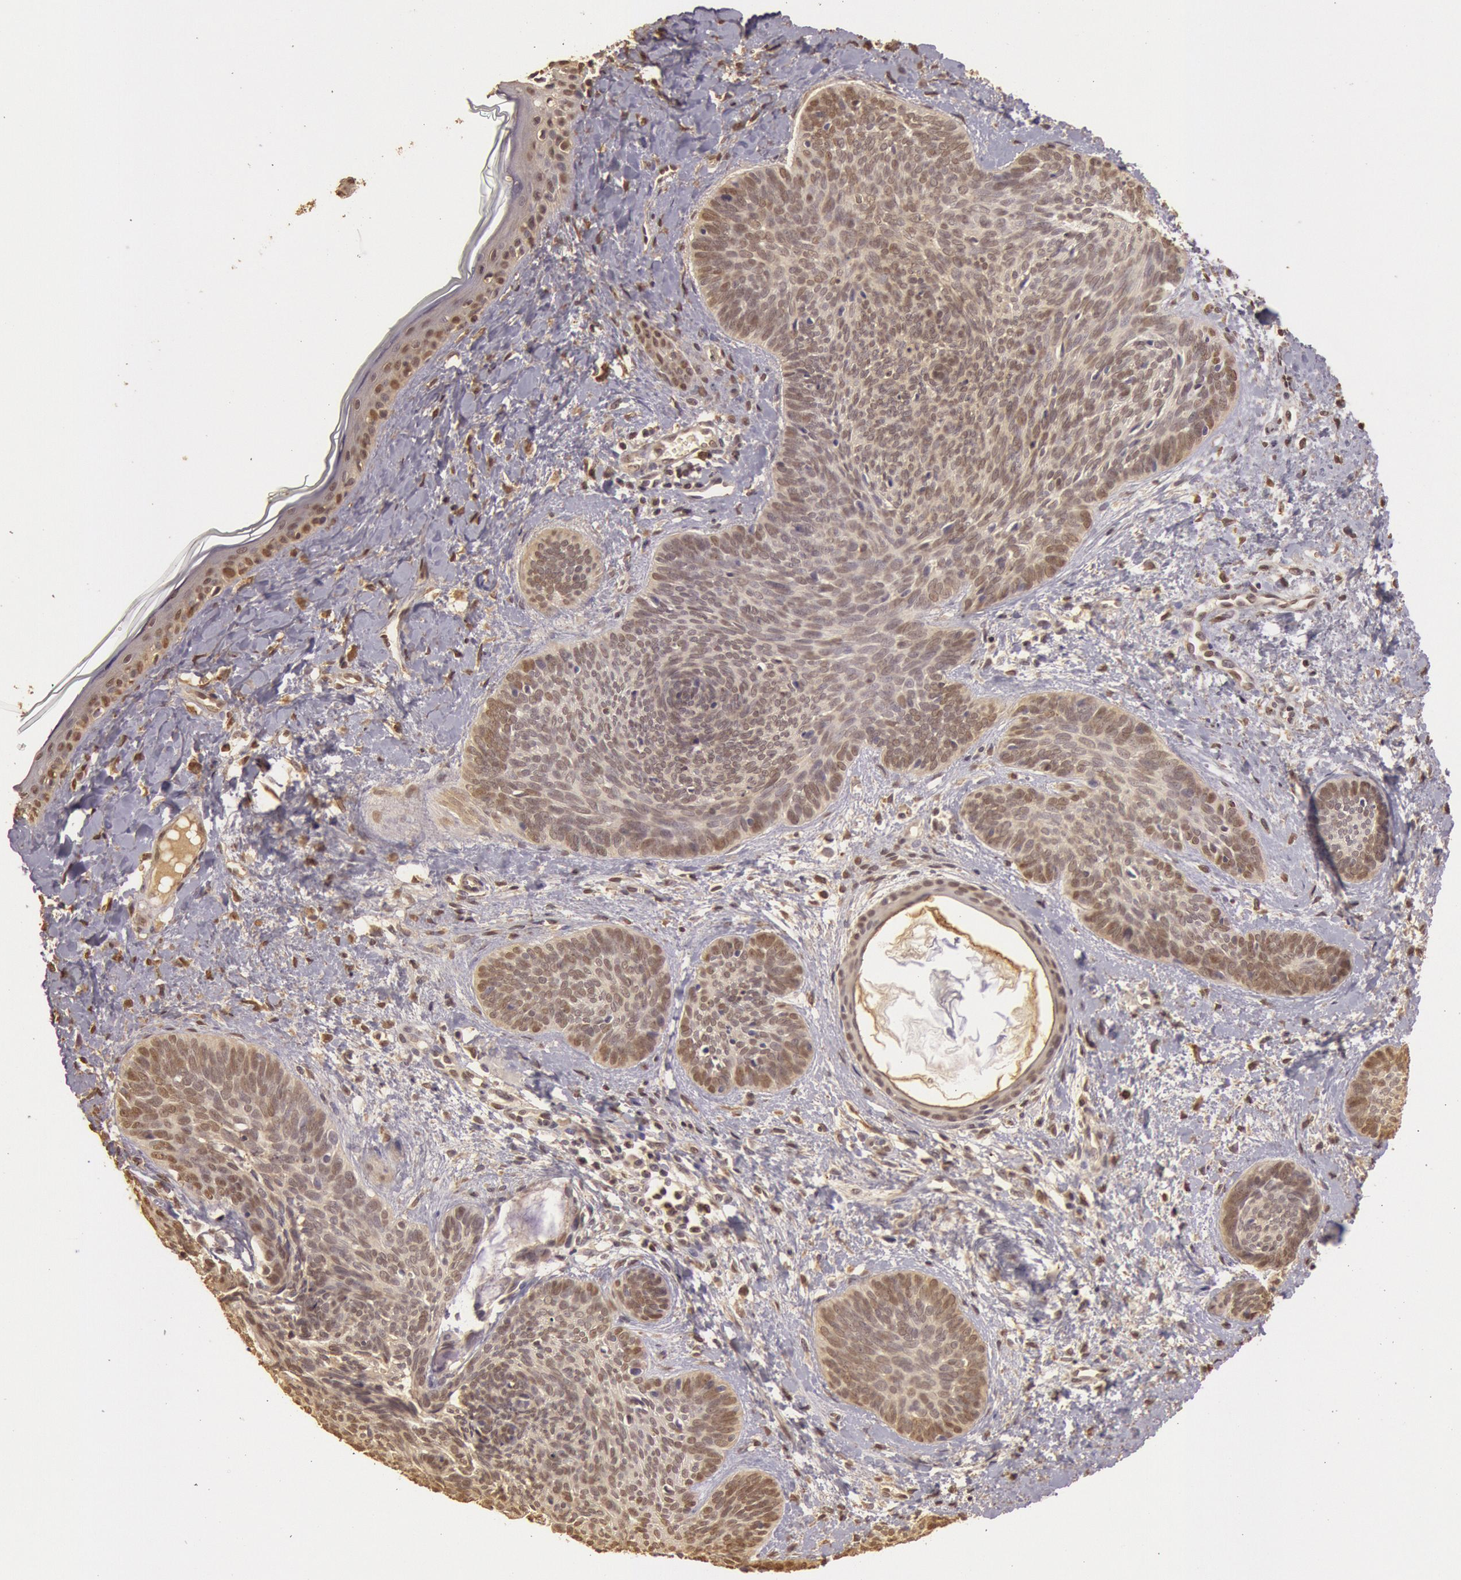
{"staining": {"intensity": "weak", "quantity": ">75%", "location": "cytoplasmic/membranous,nuclear"}, "tissue": "skin cancer", "cell_type": "Tumor cells", "image_type": "cancer", "snomed": [{"axis": "morphology", "description": "Basal cell carcinoma"}, {"axis": "topography", "description": "Skin"}], "caption": "This is an image of immunohistochemistry staining of basal cell carcinoma (skin), which shows weak positivity in the cytoplasmic/membranous and nuclear of tumor cells.", "gene": "SOD1", "patient": {"sex": "female", "age": 81}}